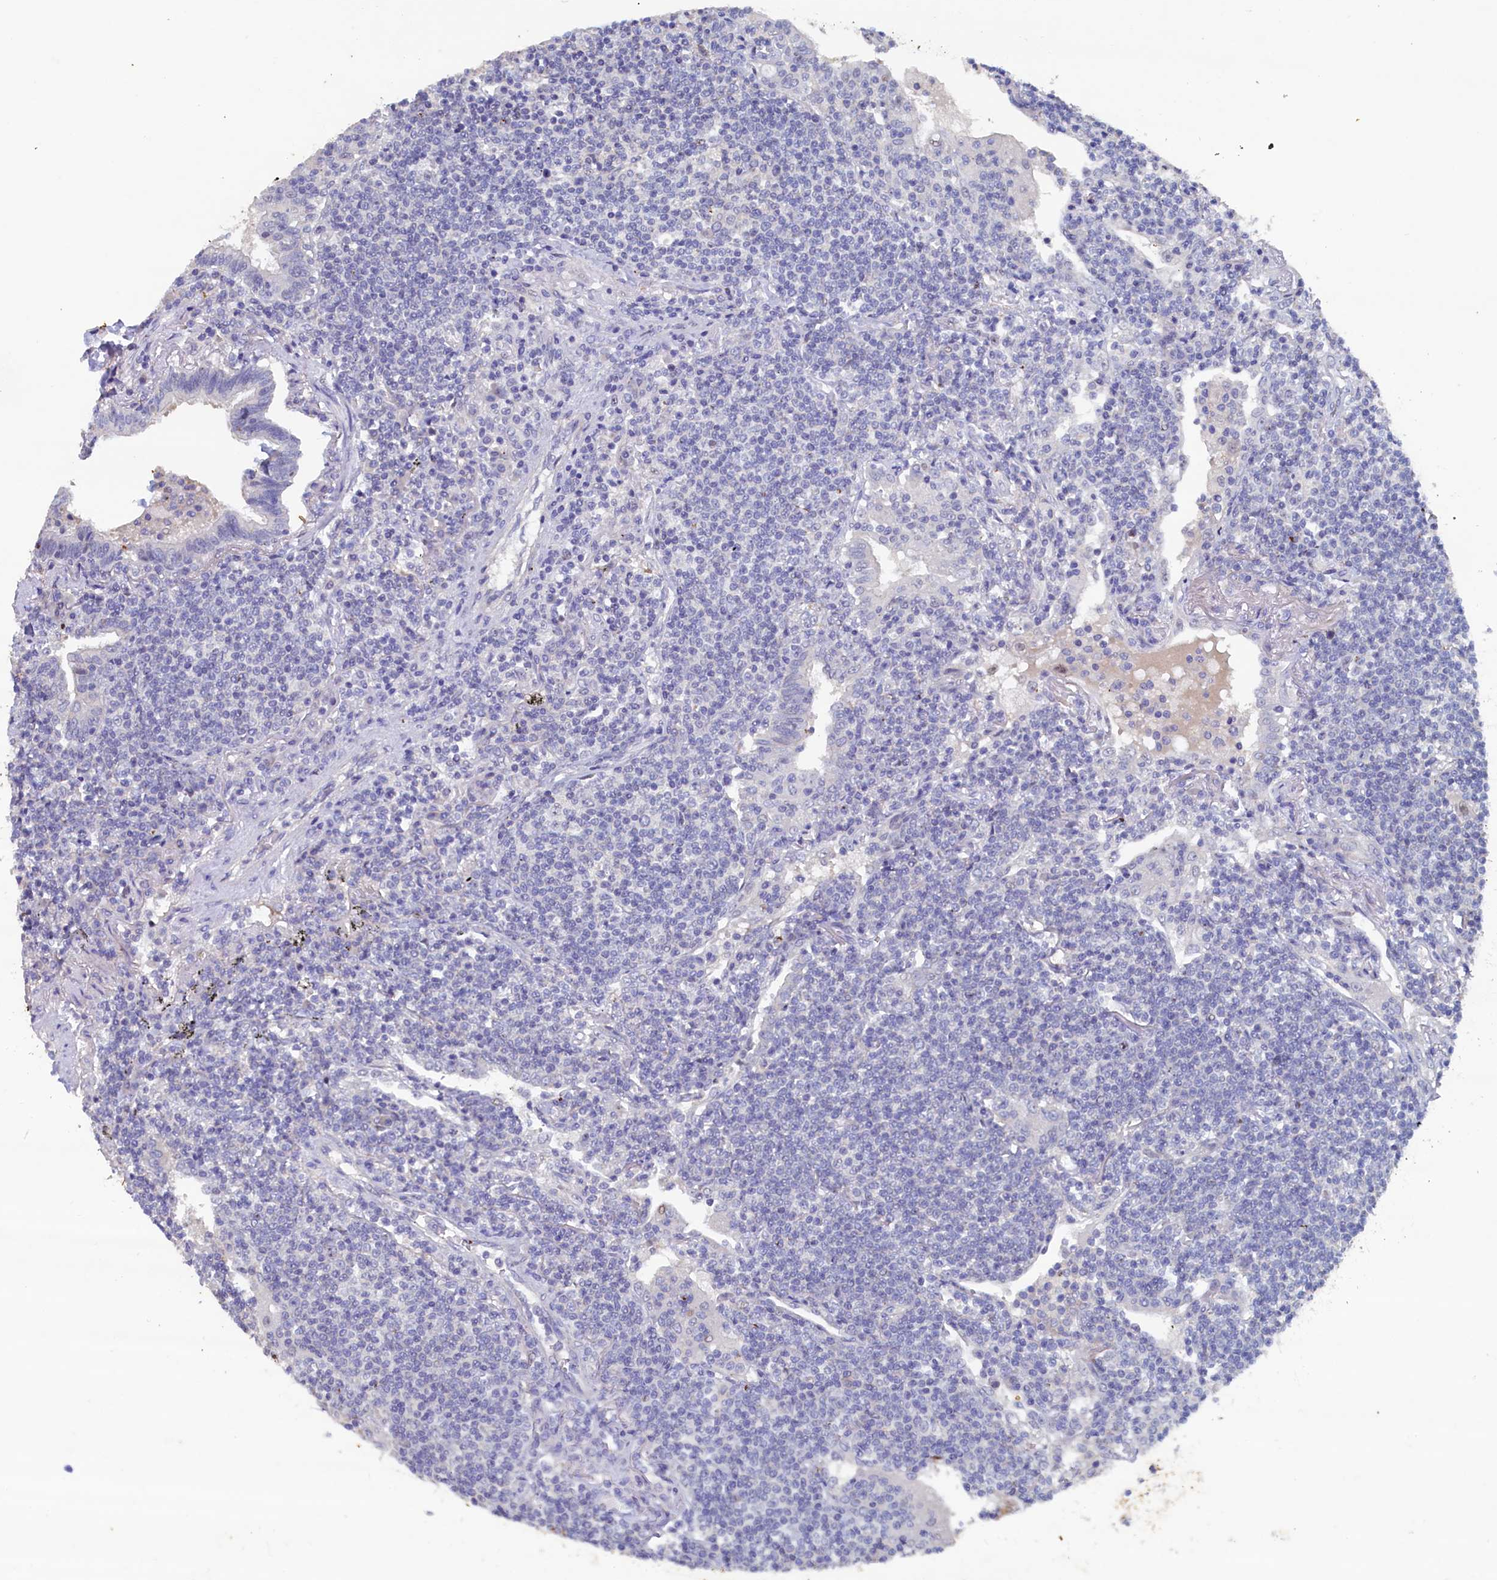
{"staining": {"intensity": "negative", "quantity": "none", "location": "none"}, "tissue": "lymphoma", "cell_type": "Tumor cells", "image_type": "cancer", "snomed": [{"axis": "morphology", "description": "Malignant lymphoma, non-Hodgkin's type, Low grade"}, {"axis": "topography", "description": "Lung"}], "caption": "Immunohistochemistry (IHC) of low-grade malignant lymphoma, non-Hodgkin's type displays no staining in tumor cells.", "gene": "CBLIF", "patient": {"sex": "female", "age": 71}}